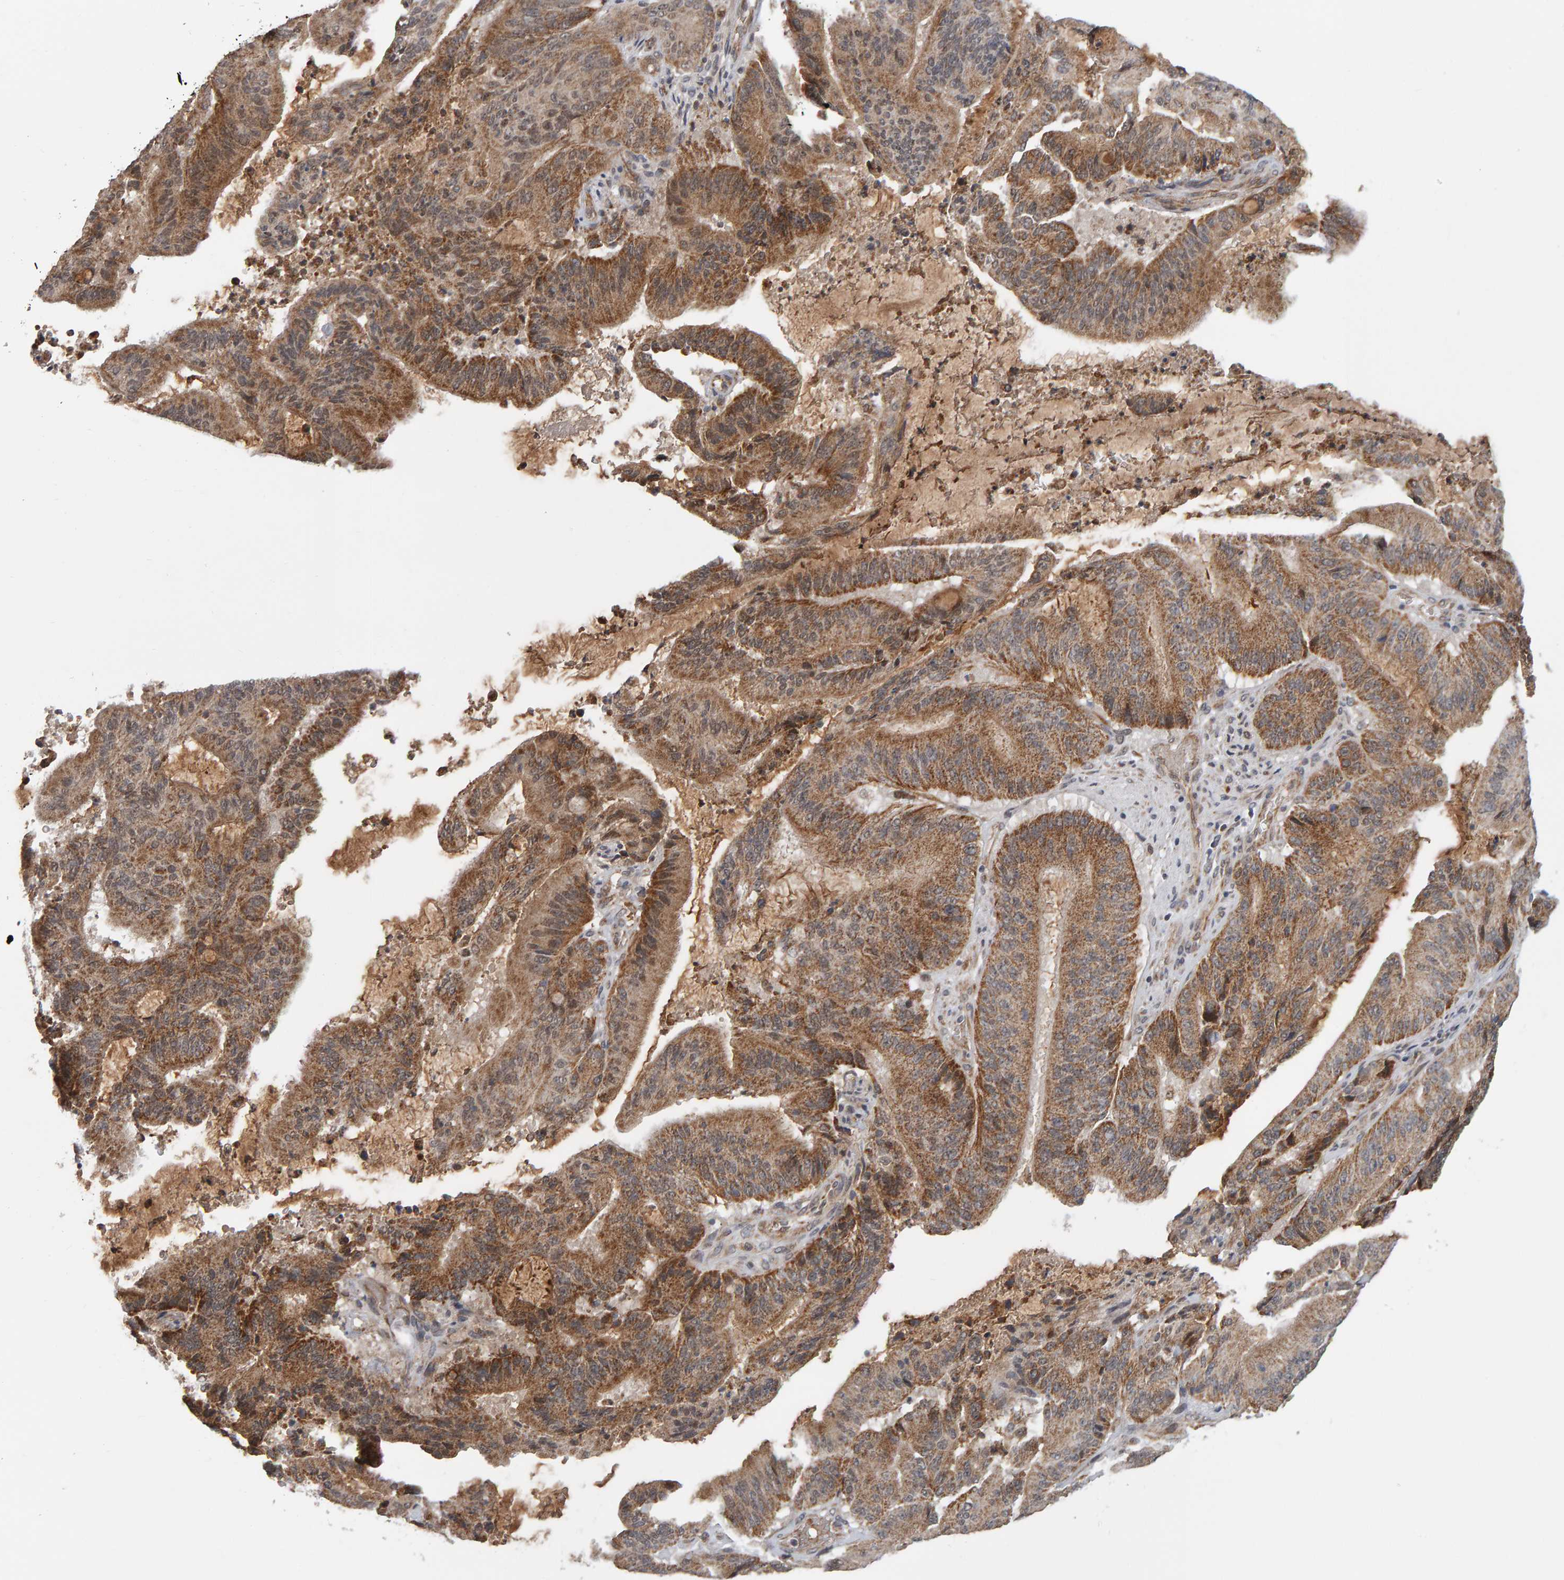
{"staining": {"intensity": "moderate", "quantity": ">75%", "location": "cytoplasmic/membranous"}, "tissue": "liver cancer", "cell_type": "Tumor cells", "image_type": "cancer", "snomed": [{"axis": "morphology", "description": "Normal tissue, NOS"}, {"axis": "morphology", "description": "Cholangiocarcinoma"}, {"axis": "topography", "description": "Liver"}, {"axis": "topography", "description": "Peripheral nerve tissue"}], "caption": "This image demonstrates IHC staining of human liver cancer (cholangiocarcinoma), with medium moderate cytoplasmic/membranous staining in about >75% of tumor cells.", "gene": "DAP3", "patient": {"sex": "female", "age": 73}}